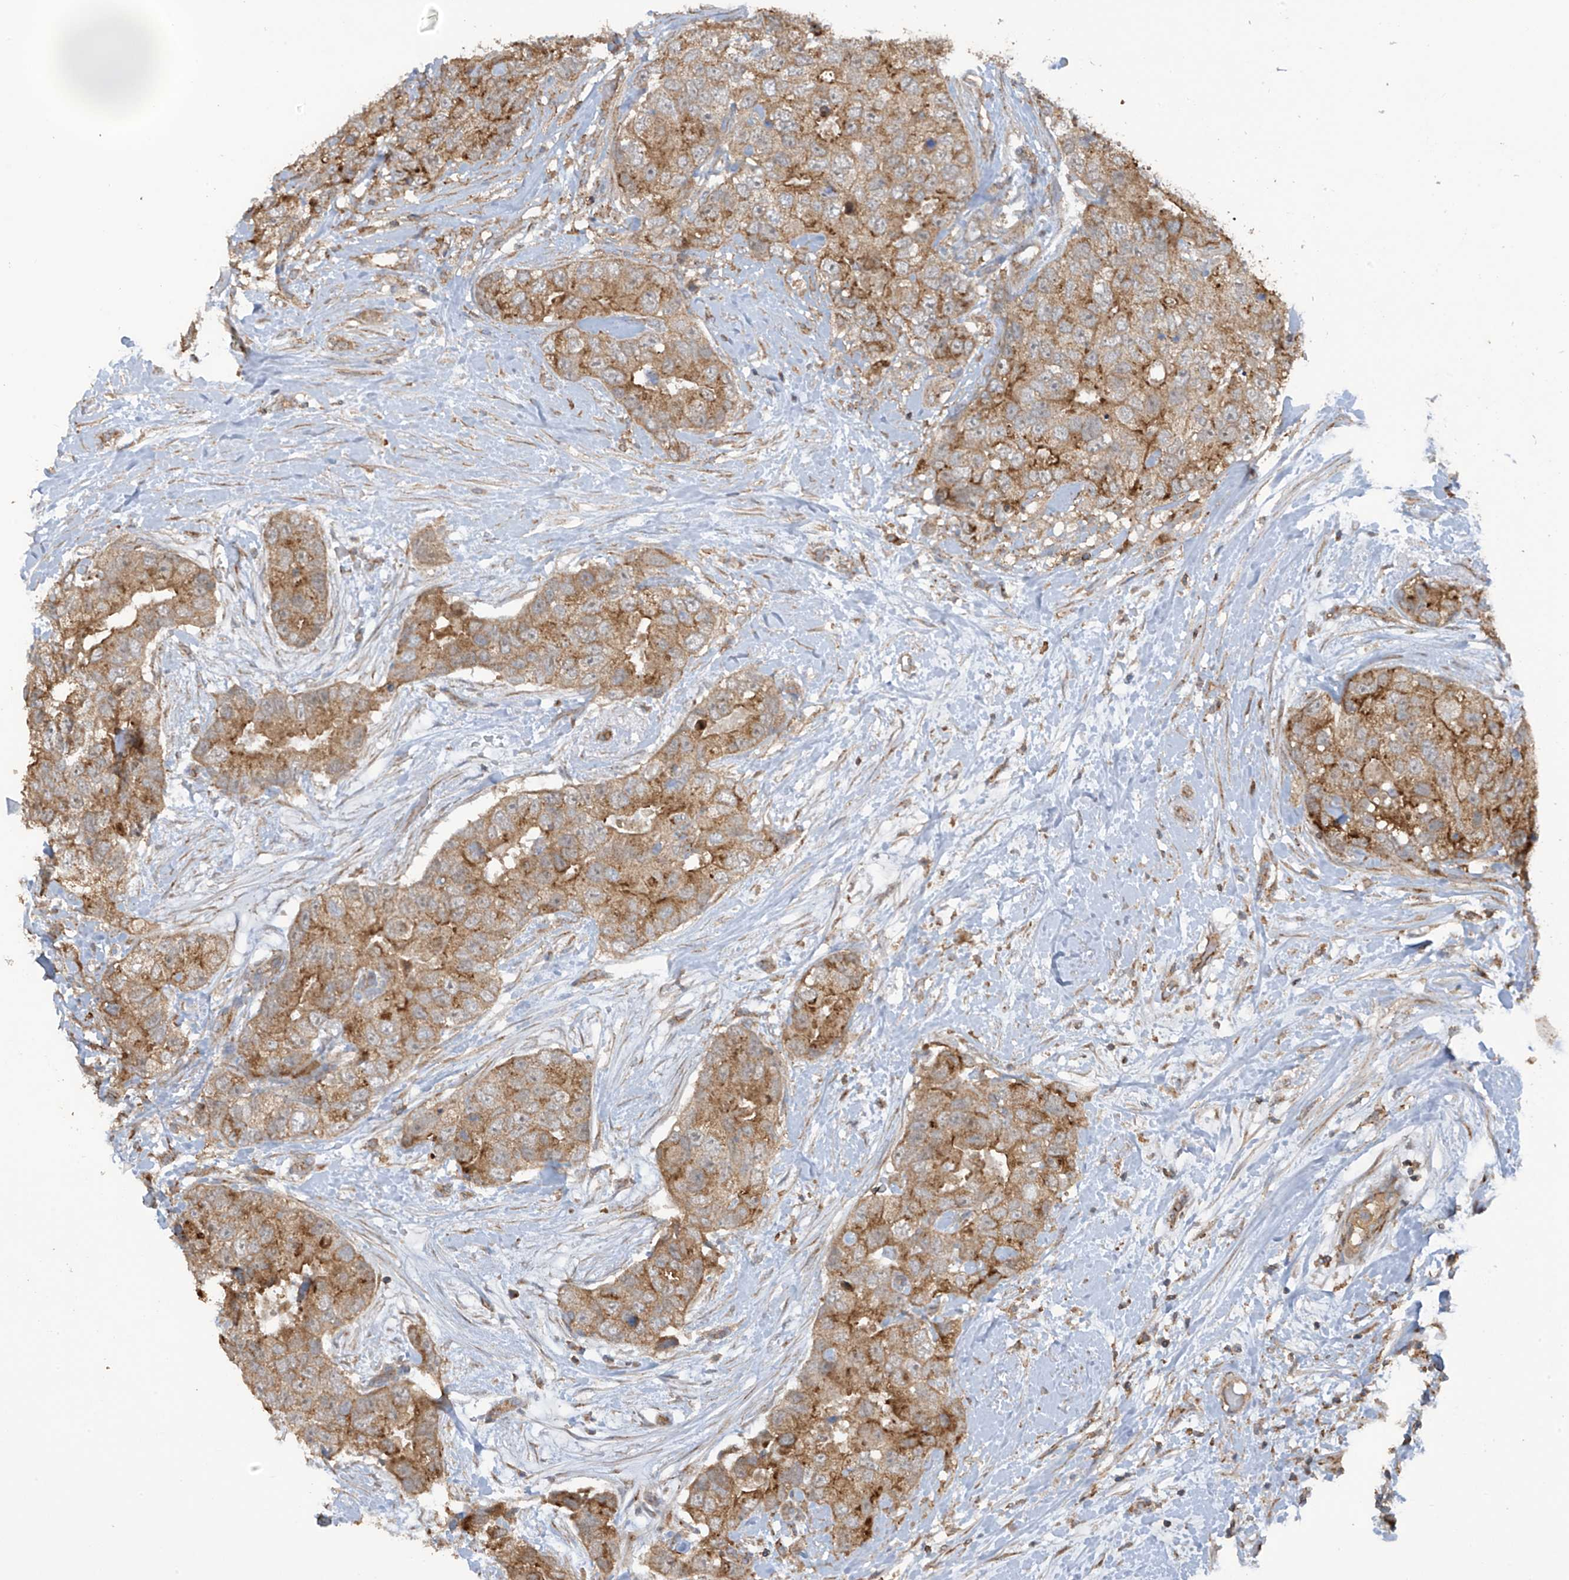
{"staining": {"intensity": "moderate", "quantity": ">75%", "location": "cytoplasmic/membranous"}, "tissue": "breast cancer", "cell_type": "Tumor cells", "image_type": "cancer", "snomed": [{"axis": "morphology", "description": "Duct carcinoma"}, {"axis": "topography", "description": "Breast"}], "caption": "Immunohistochemistry (IHC) (DAB) staining of human breast invasive ductal carcinoma shows moderate cytoplasmic/membranous protein staining in about >75% of tumor cells.", "gene": "COX10", "patient": {"sex": "female", "age": 62}}